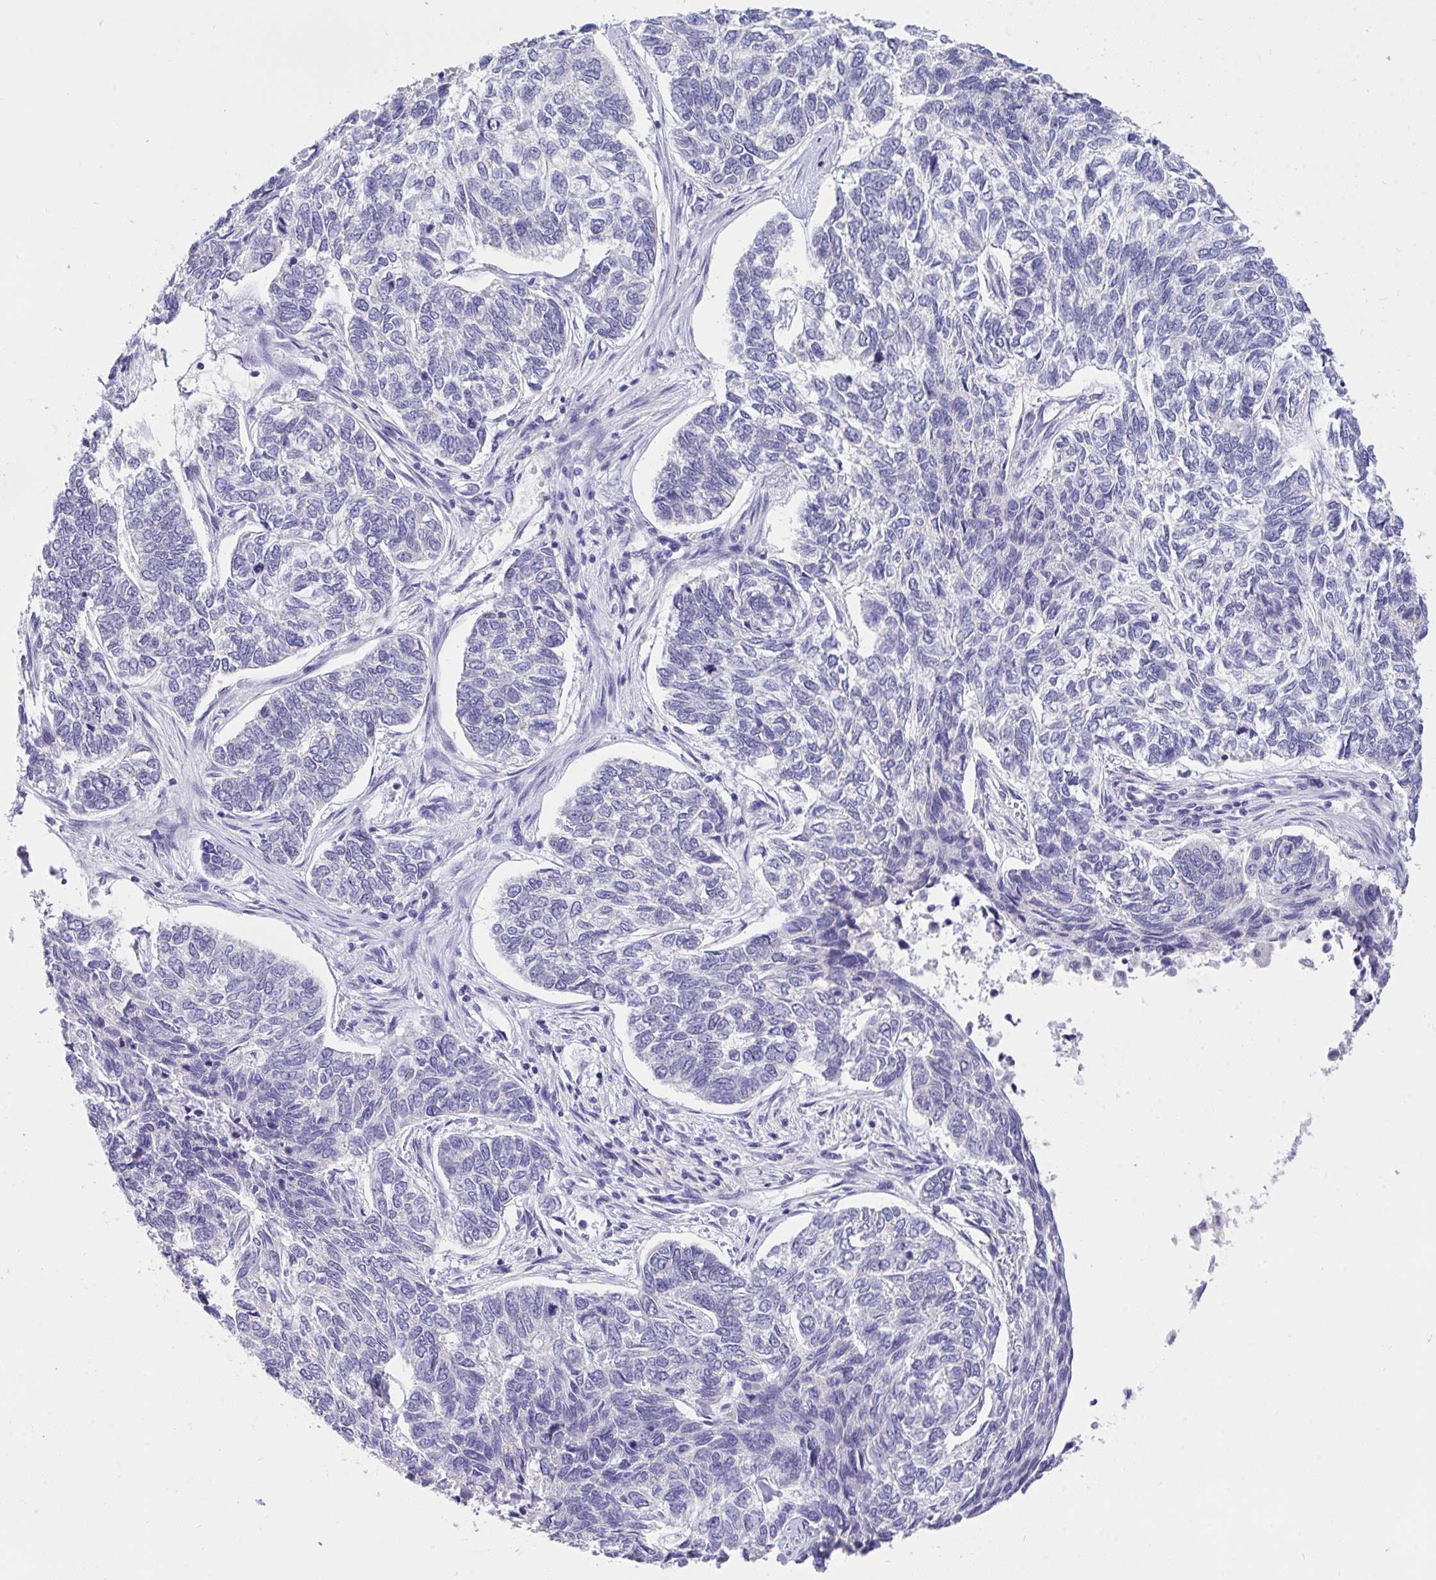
{"staining": {"intensity": "negative", "quantity": "none", "location": "none"}, "tissue": "skin cancer", "cell_type": "Tumor cells", "image_type": "cancer", "snomed": [{"axis": "morphology", "description": "Basal cell carcinoma"}, {"axis": "topography", "description": "Skin"}], "caption": "The histopathology image exhibits no staining of tumor cells in skin cancer.", "gene": "VGLL3", "patient": {"sex": "female", "age": 65}}